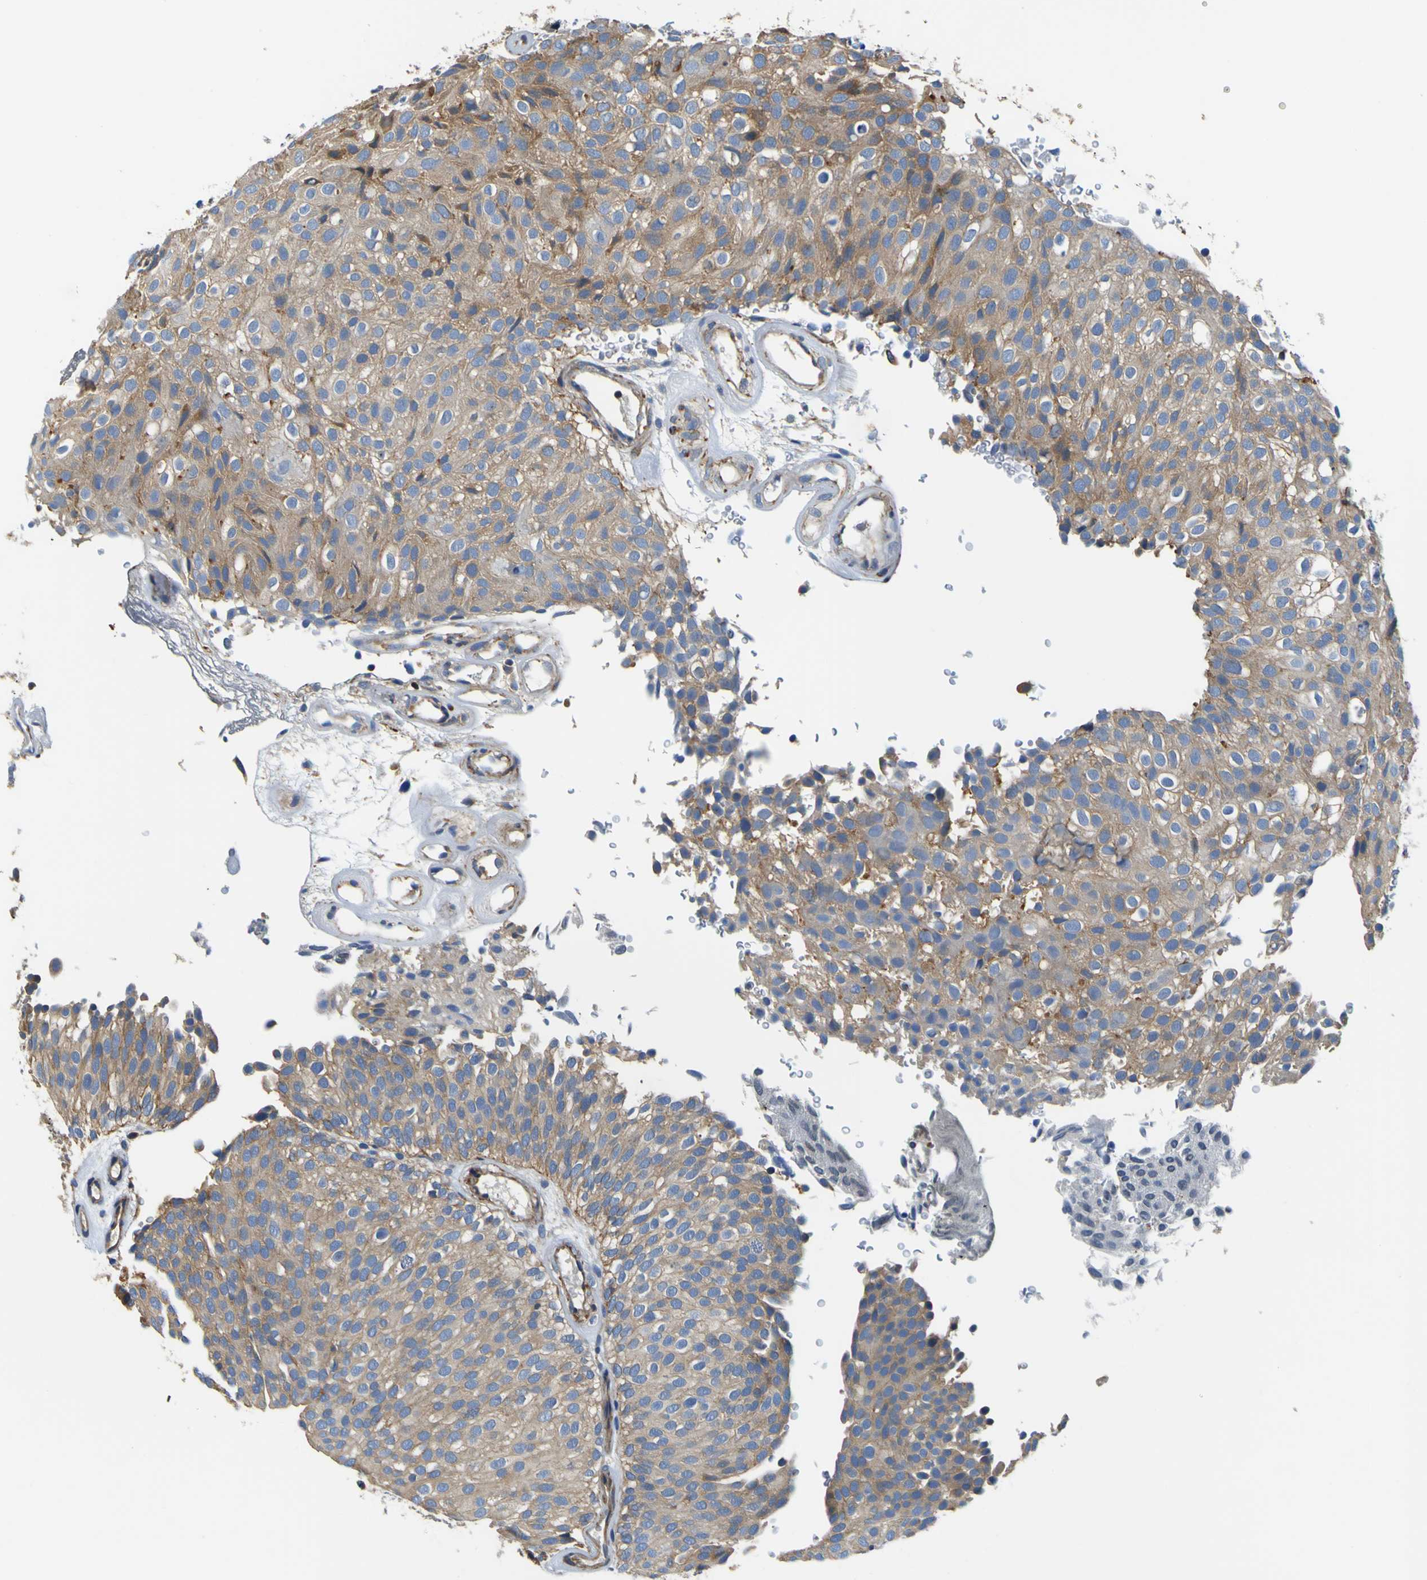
{"staining": {"intensity": "weak", "quantity": ">75%", "location": "cytoplasmic/membranous"}, "tissue": "urothelial cancer", "cell_type": "Tumor cells", "image_type": "cancer", "snomed": [{"axis": "morphology", "description": "Urothelial carcinoma, Low grade"}, {"axis": "topography", "description": "Urinary bladder"}], "caption": "The image exhibits immunohistochemical staining of low-grade urothelial carcinoma. There is weak cytoplasmic/membranous positivity is seen in approximately >75% of tumor cells.", "gene": "CNR2", "patient": {"sex": "male", "age": 78}}